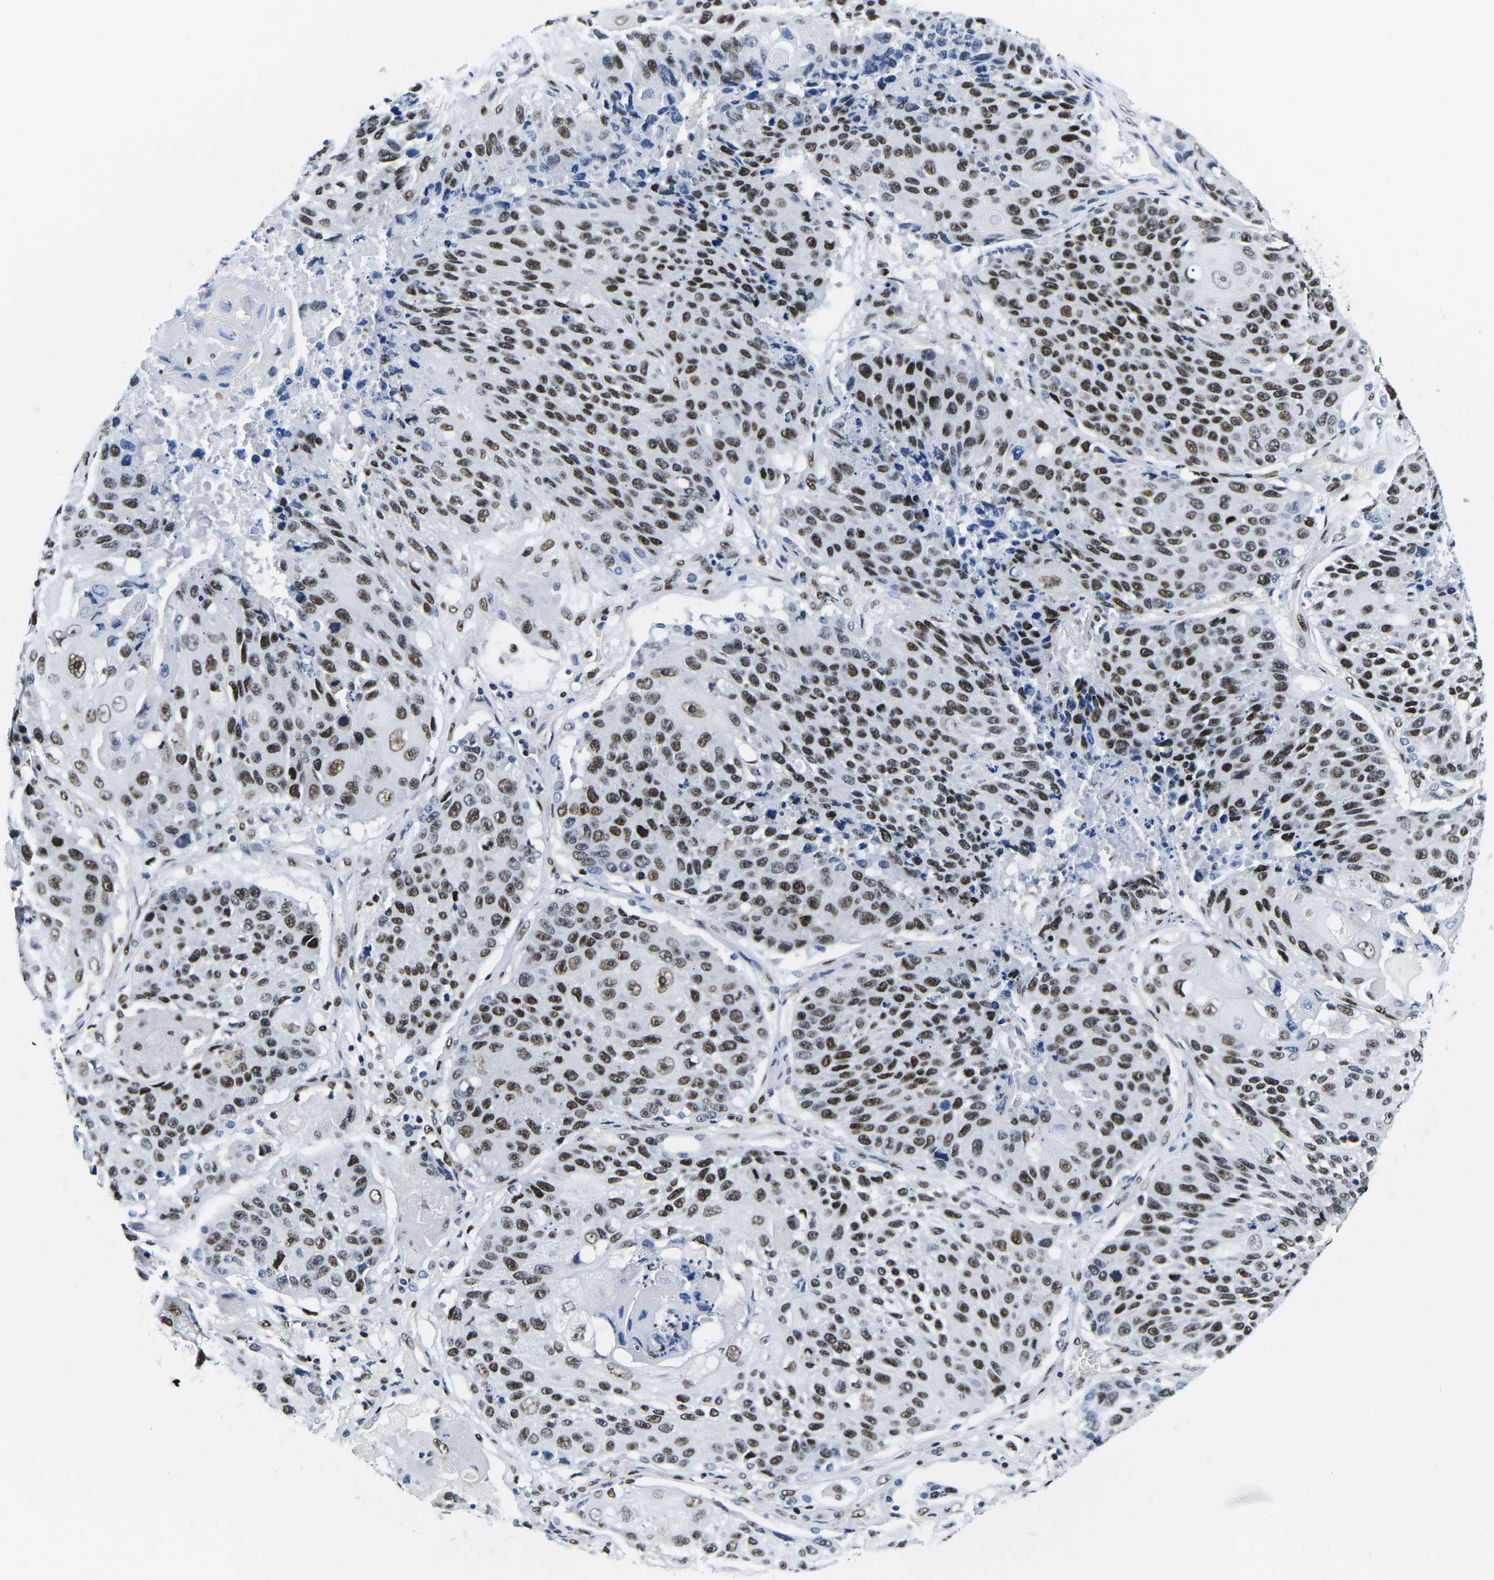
{"staining": {"intensity": "strong", "quantity": ">75%", "location": "nuclear"}, "tissue": "lung cancer", "cell_type": "Tumor cells", "image_type": "cancer", "snomed": [{"axis": "morphology", "description": "Squamous cell carcinoma, NOS"}, {"axis": "topography", "description": "Lung"}], "caption": "Immunohistochemistry image of neoplastic tissue: human lung squamous cell carcinoma stained using immunohistochemistry (IHC) exhibits high levels of strong protein expression localized specifically in the nuclear of tumor cells, appearing as a nuclear brown color.", "gene": "ATF1", "patient": {"sex": "male", "age": 61}}